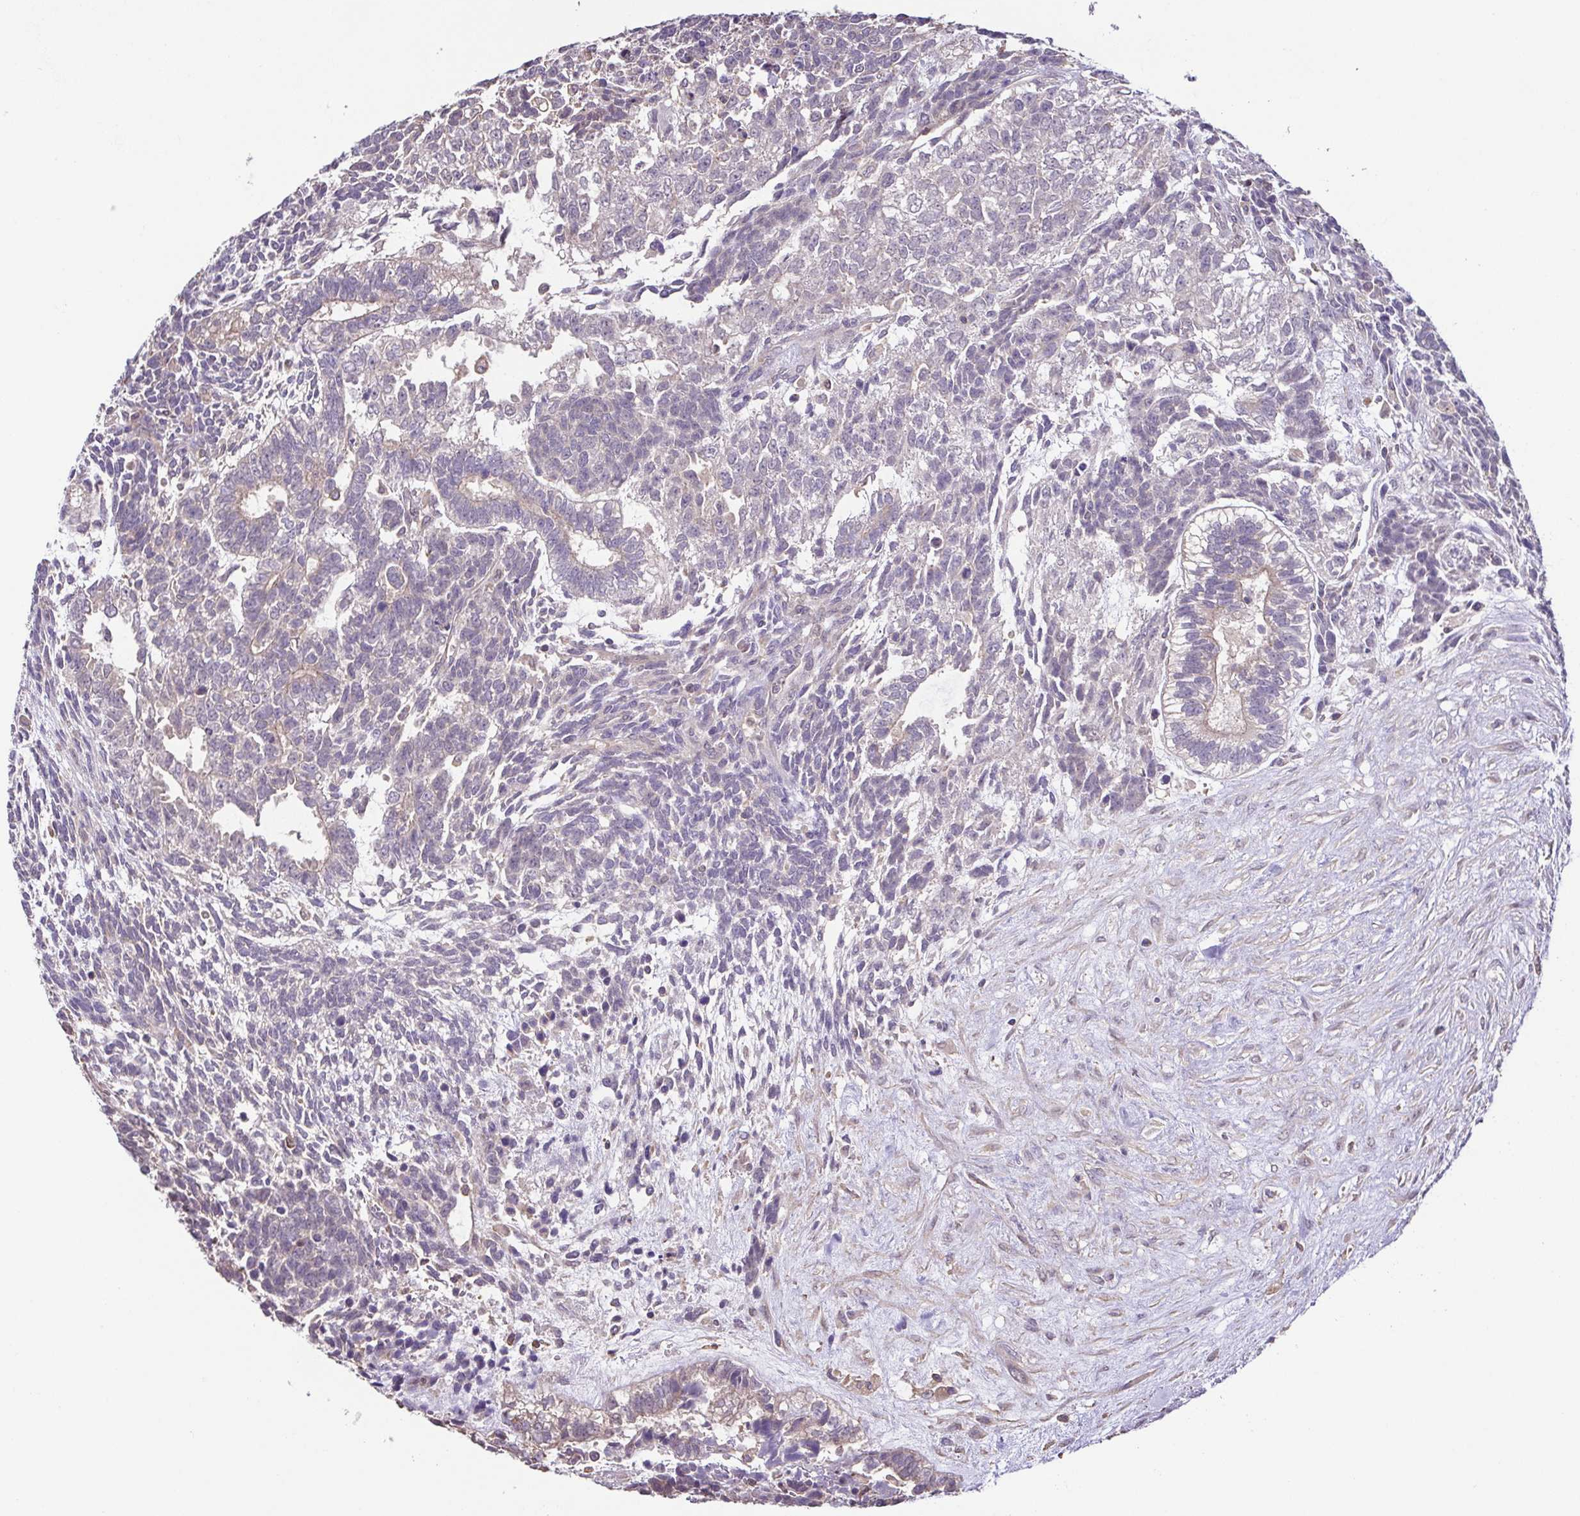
{"staining": {"intensity": "weak", "quantity": "<25%", "location": "cytoplasmic/membranous"}, "tissue": "testis cancer", "cell_type": "Tumor cells", "image_type": "cancer", "snomed": [{"axis": "morphology", "description": "Carcinoma, Embryonal, NOS"}, {"axis": "topography", "description": "Testis"}], "caption": "Tumor cells are negative for brown protein staining in testis embryonal carcinoma. (Brightfield microscopy of DAB (3,3'-diaminobenzidine) immunohistochemistry (IHC) at high magnification).", "gene": "ACTRT2", "patient": {"sex": "male", "age": 23}}